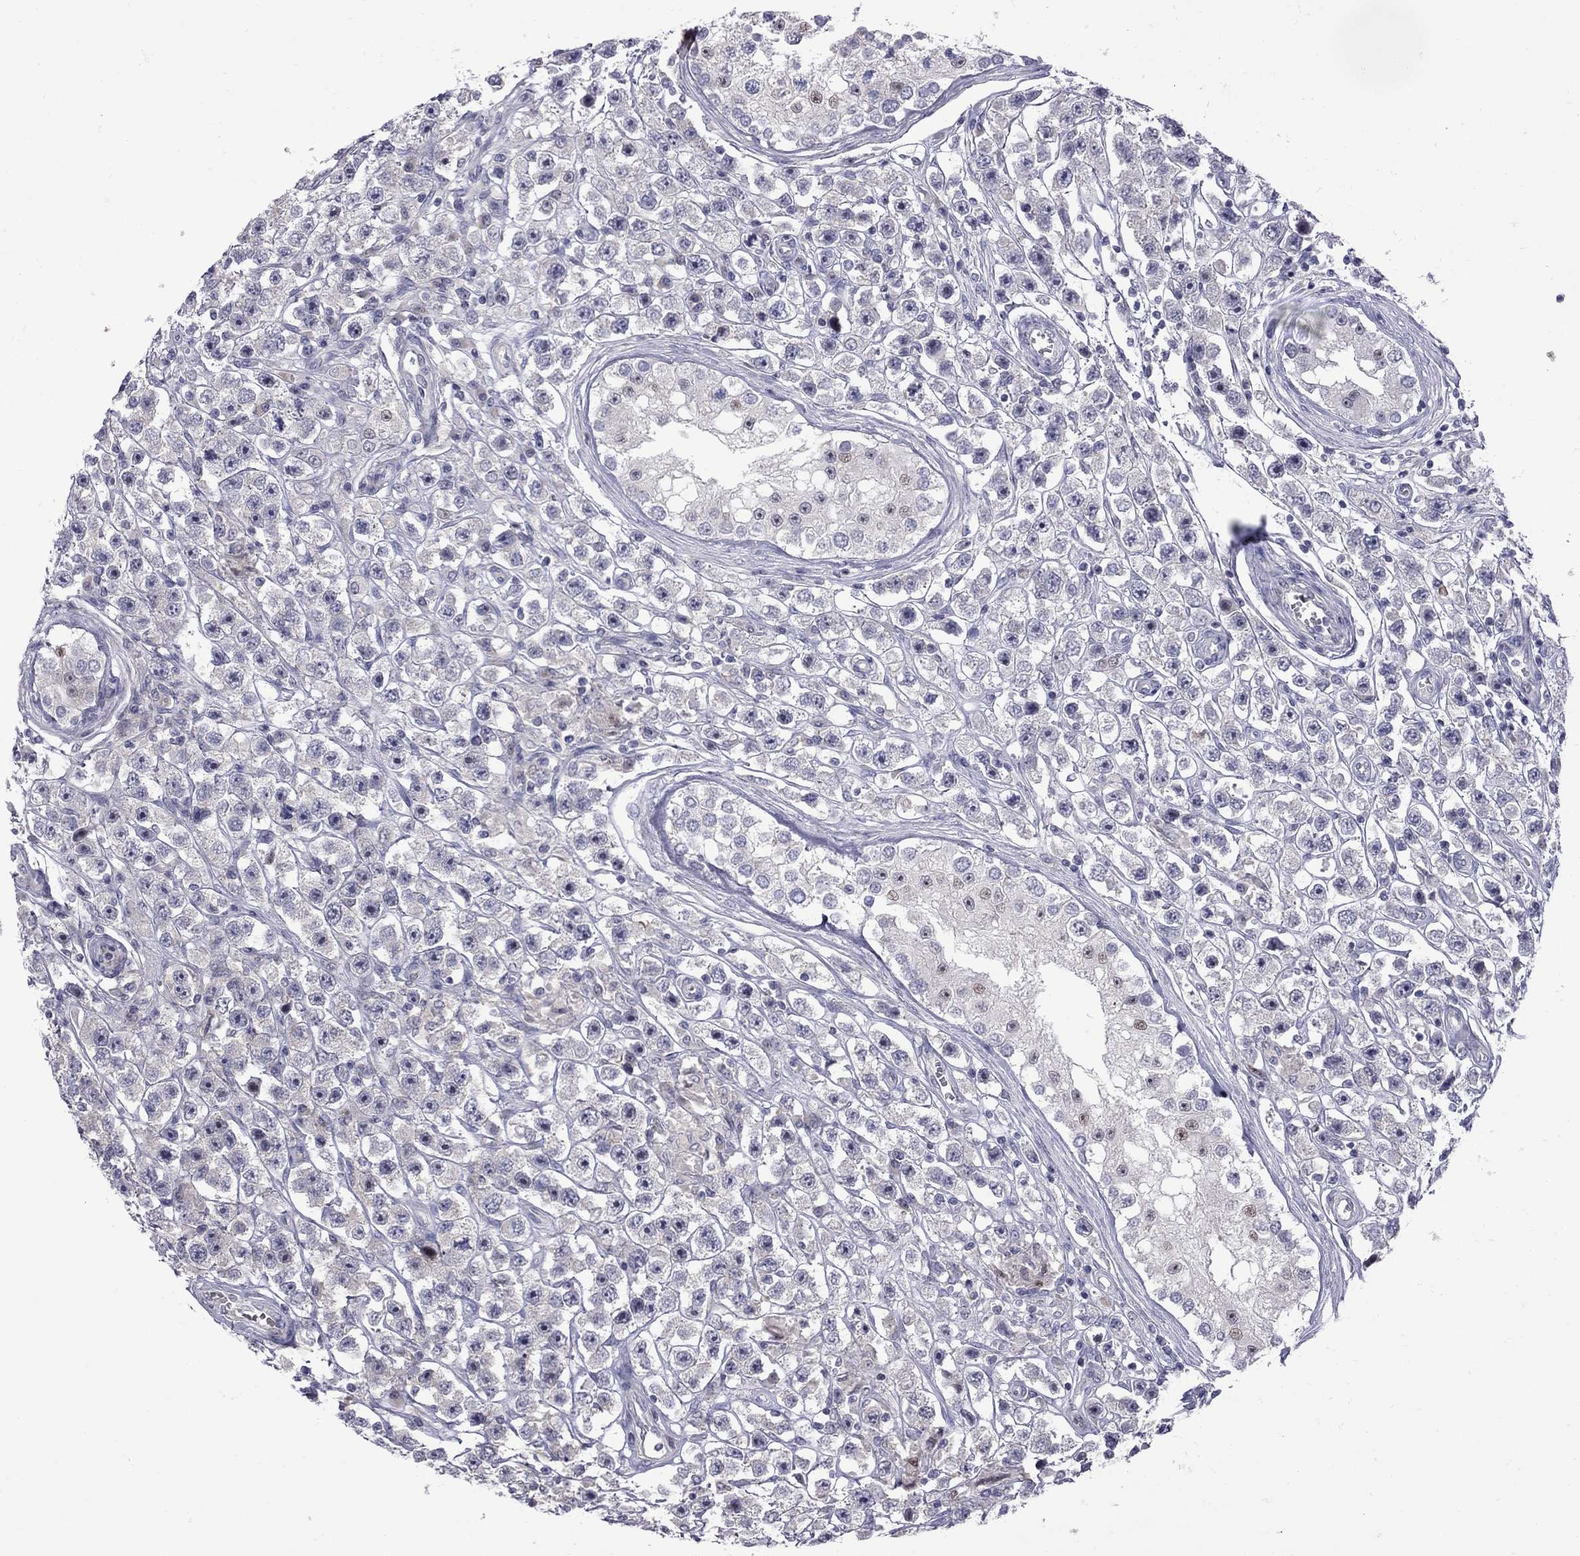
{"staining": {"intensity": "negative", "quantity": "none", "location": "none"}, "tissue": "testis cancer", "cell_type": "Tumor cells", "image_type": "cancer", "snomed": [{"axis": "morphology", "description": "Seminoma, NOS"}, {"axis": "topography", "description": "Testis"}], "caption": "Immunohistochemical staining of testis cancer exhibits no significant staining in tumor cells. (DAB immunohistochemistry visualized using brightfield microscopy, high magnification).", "gene": "NRARP", "patient": {"sex": "male", "age": 45}}